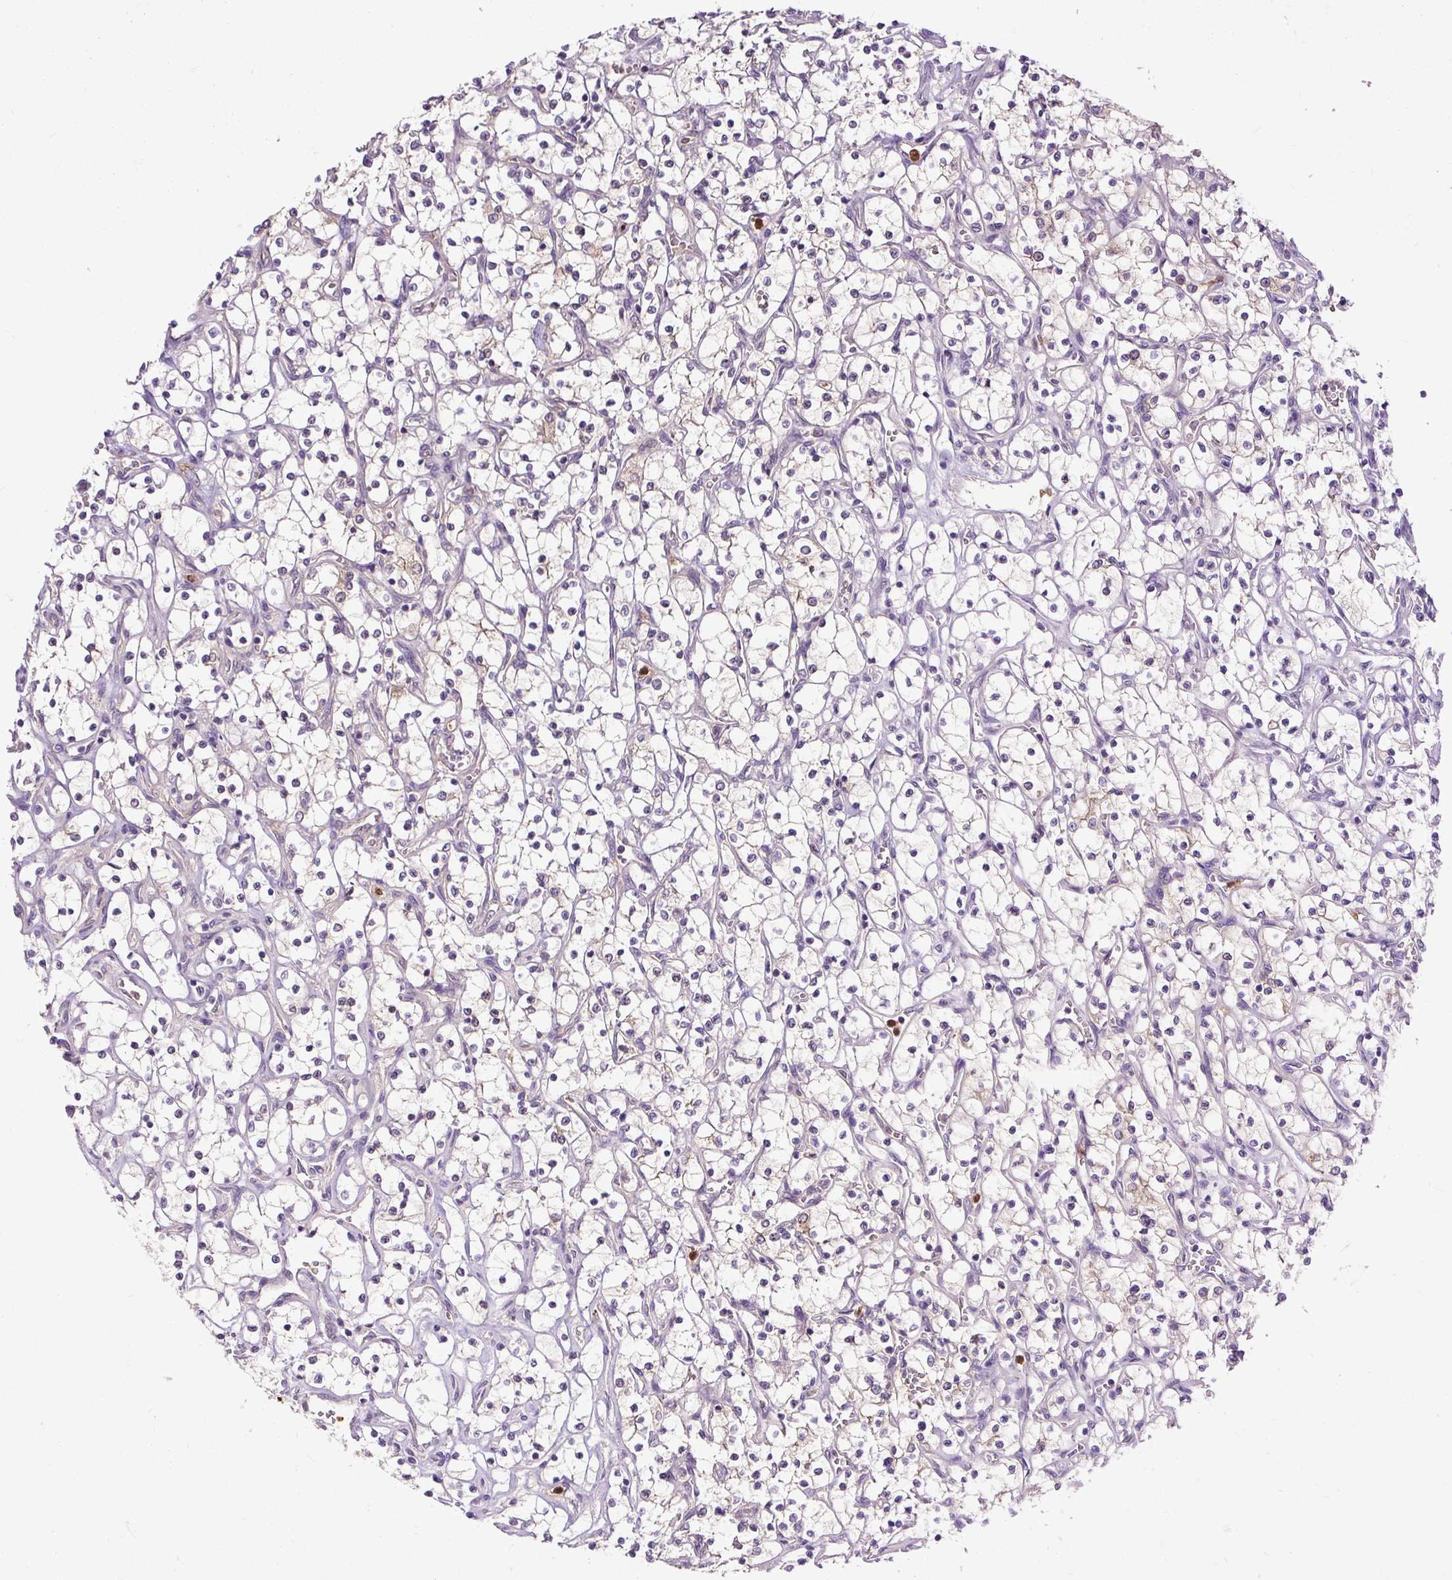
{"staining": {"intensity": "negative", "quantity": "none", "location": "none"}, "tissue": "renal cancer", "cell_type": "Tumor cells", "image_type": "cancer", "snomed": [{"axis": "morphology", "description": "Adenocarcinoma, NOS"}, {"axis": "topography", "description": "Kidney"}], "caption": "A high-resolution photomicrograph shows immunohistochemistry (IHC) staining of renal cancer (adenocarcinoma), which shows no significant expression in tumor cells.", "gene": "CTTNBP2", "patient": {"sex": "female", "age": 69}}